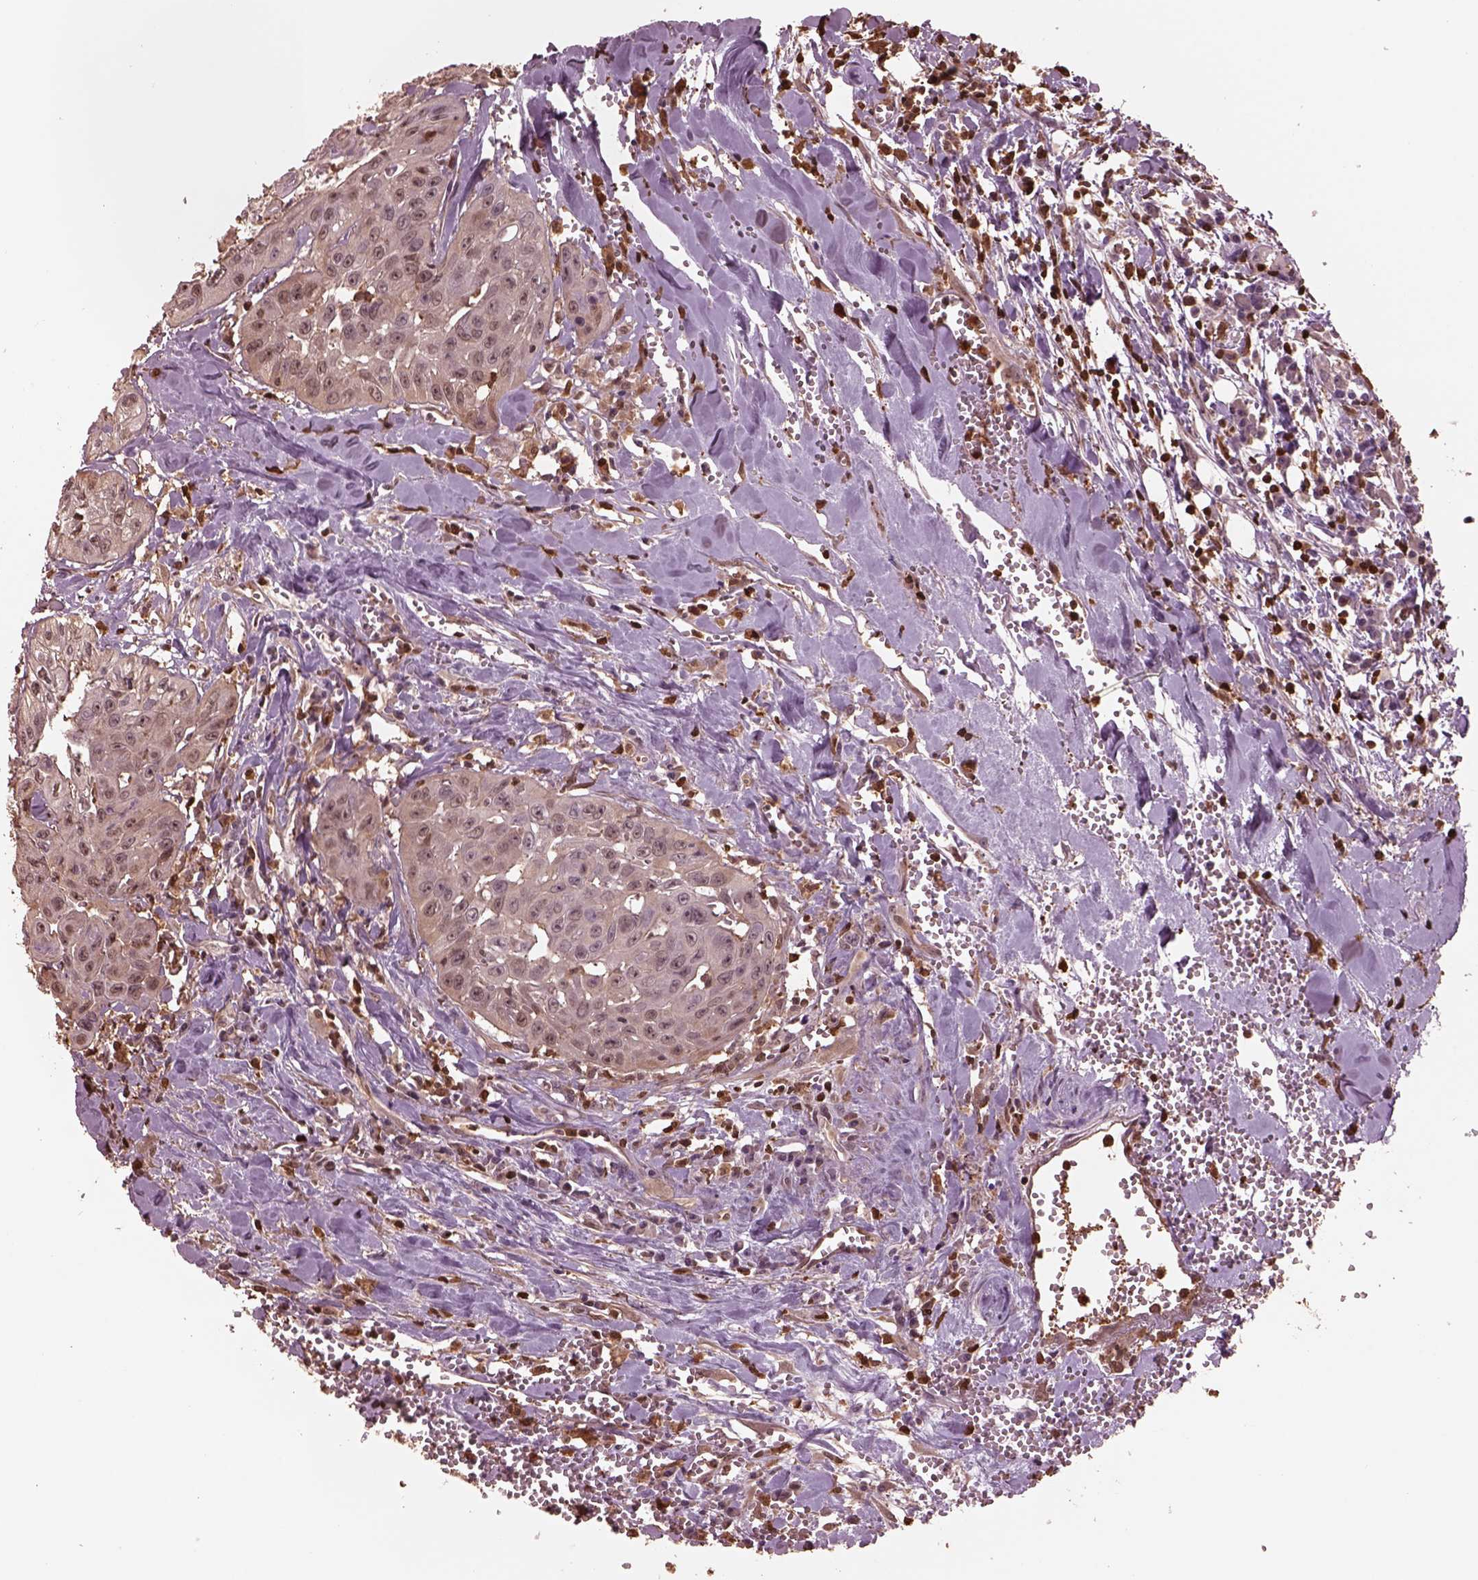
{"staining": {"intensity": "weak", "quantity": ">75%", "location": "cytoplasmic/membranous"}, "tissue": "head and neck cancer", "cell_type": "Tumor cells", "image_type": "cancer", "snomed": [{"axis": "morphology", "description": "Adenocarcinoma, NOS"}, {"axis": "topography", "description": "Head-Neck"}], "caption": "About >75% of tumor cells in human head and neck cancer (adenocarcinoma) exhibit weak cytoplasmic/membranous protein positivity as visualized by brown immunohistochemical staining.", "gene": "IL31RA", "patient": {"sex": "male", "age": 73}}